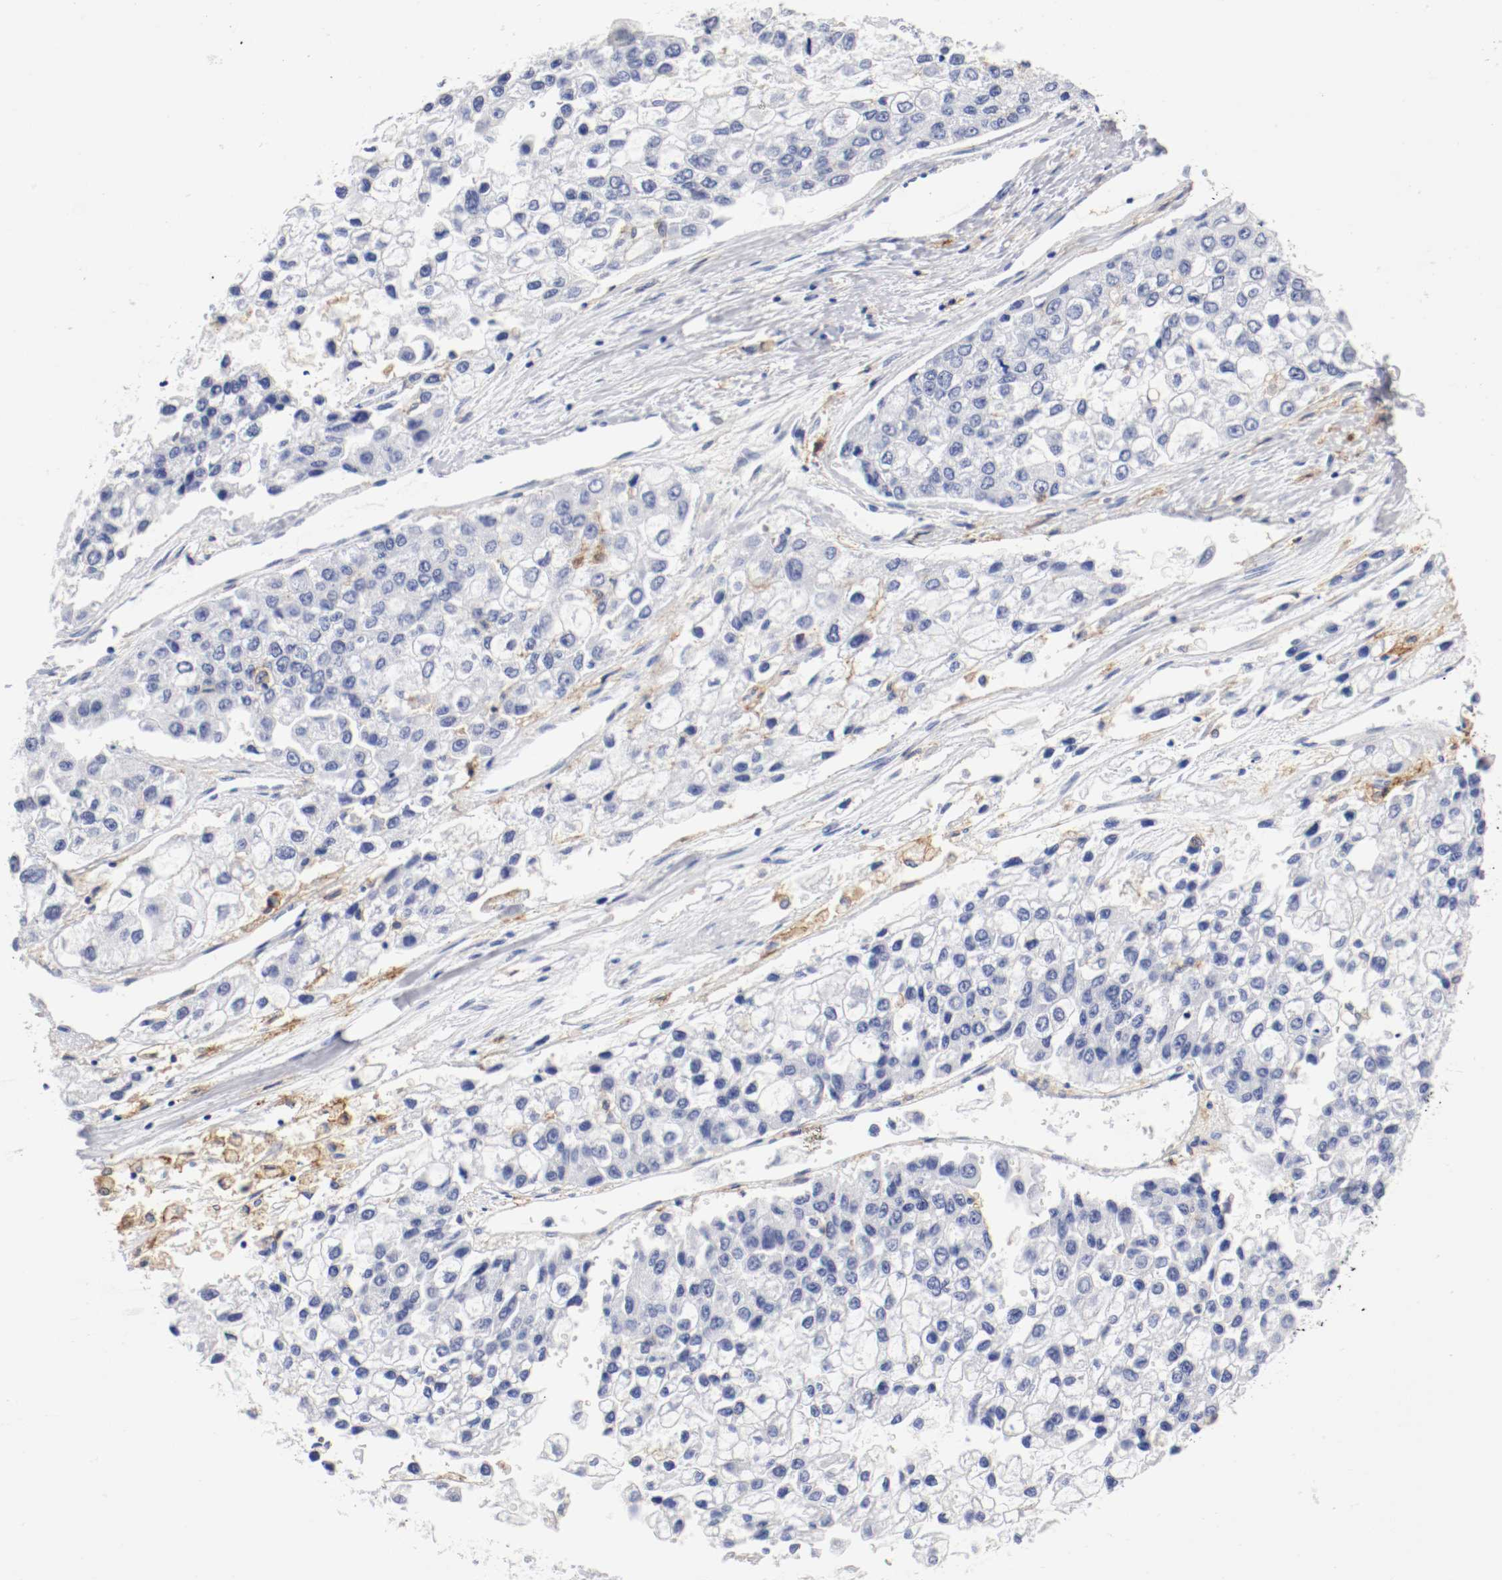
{"staining": {"intensity": "negative", "quantity": "none", "location": "none"}, "tissue": "liver cancer", "cell_type": "Tumor cells", "image_type": "cancer", "snomed": [{"axis": "morphology", "description": "Carcinoma, Hepatocellular, NOS"}, {"axis": "topography", "description": "Liver"}], "caption": "High magnification brightfield microscopy of liver cancer stained with DAB (3,3'-diaminobenzidine) (brown) and counterstained with hematoxylin (blue): tumor cells show no significant positivity.", "gene": "ITGAX", "patient": {"sex": "female", "age": 66}}